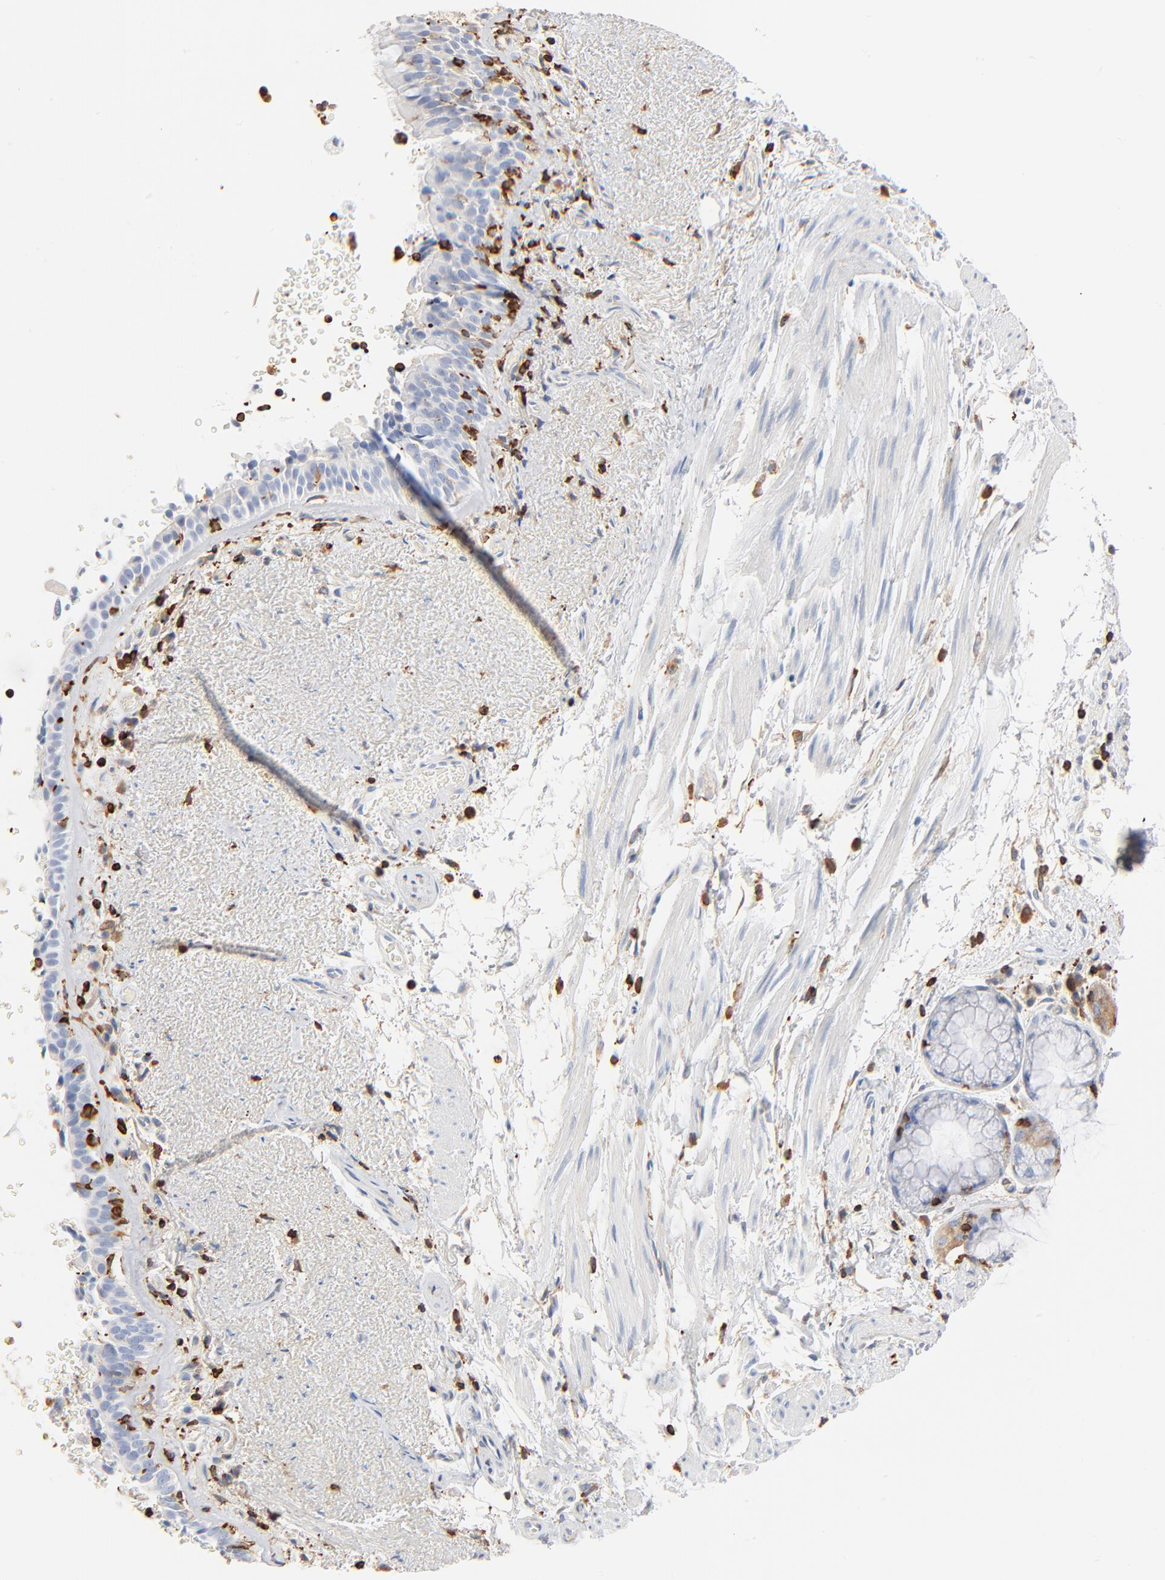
{"staining": {"intensity": "negative", "quantity": "none", "location": "none"}, "tissue": "bronchus", "cell_type": "Respiratory epithelial cells", "image_type": "normal", "snomed": [{"axis": "morphology", "description": "Normal tissue, NOS"}, {"axis": "topography", "description": "Bronchus"}], "caption": "A photomicrograph of bronchus stained for a protein shows no brown staining in respiratory epithelial cells. The staining is performed using DAB brown chromogen with nuclei counter-stained in using hematoxylin.", "gene": "SH3KBP1", "patient": {"sex": "female", "age": 54}}